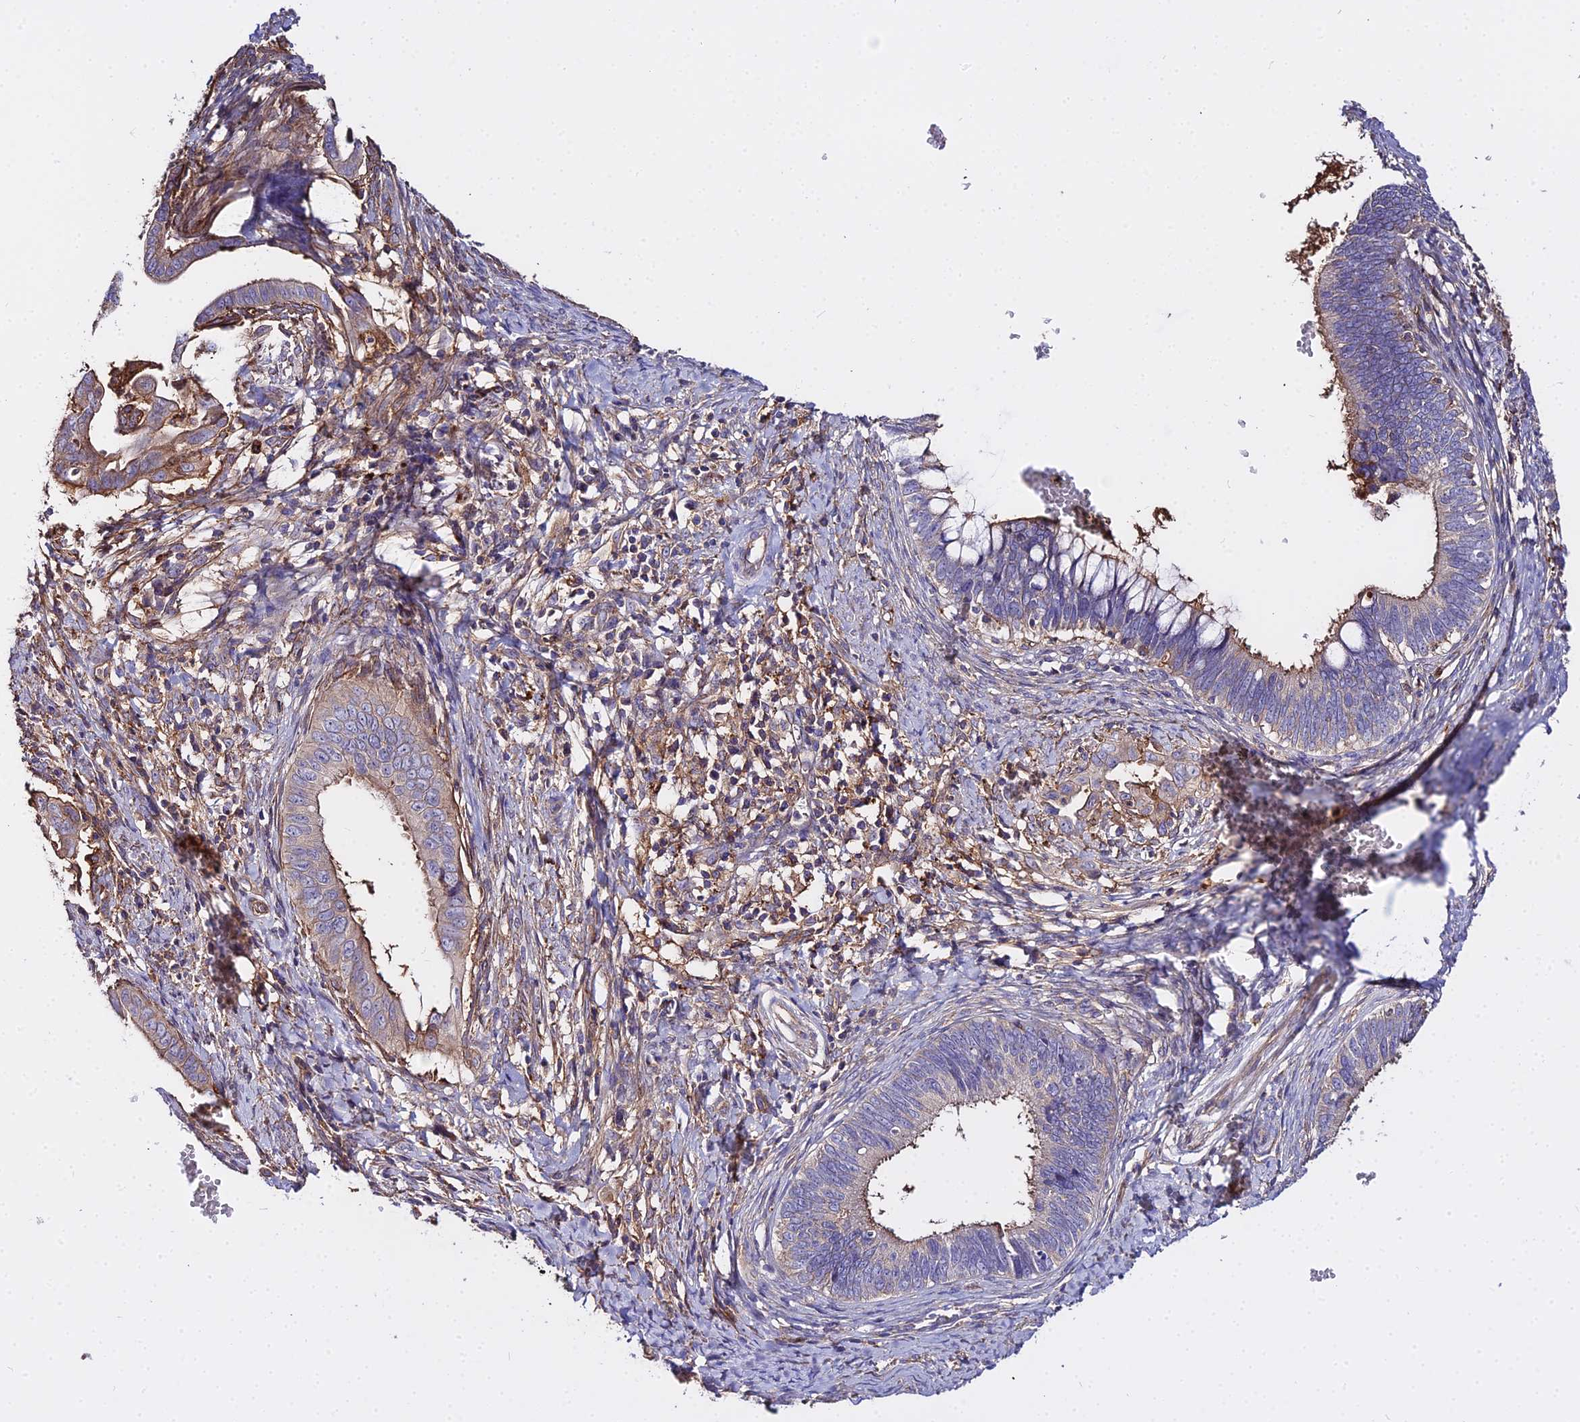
{"staining": {"intensity": "moderate", "quantity": "<25%", "location": "cytoplasmic/membranous"}, "tissue": "cervical cancer", "cell_type": "Tumor cells", "image_type": "cancer", "snomed": [{"axis": "morphology", "description": "Adenocarcinoma, NOS"}, {"axis": "topography", "description": "Cervix"}], "caption": "There is low levels of moderate cytoplasmic/membranous expression in tumor cells of cervical adenocarcinoma, as demonstrated by immunohistochemical staining (brown color).", "gene": "GLYAT", "patient": {"sex": "female", "age": 42}}